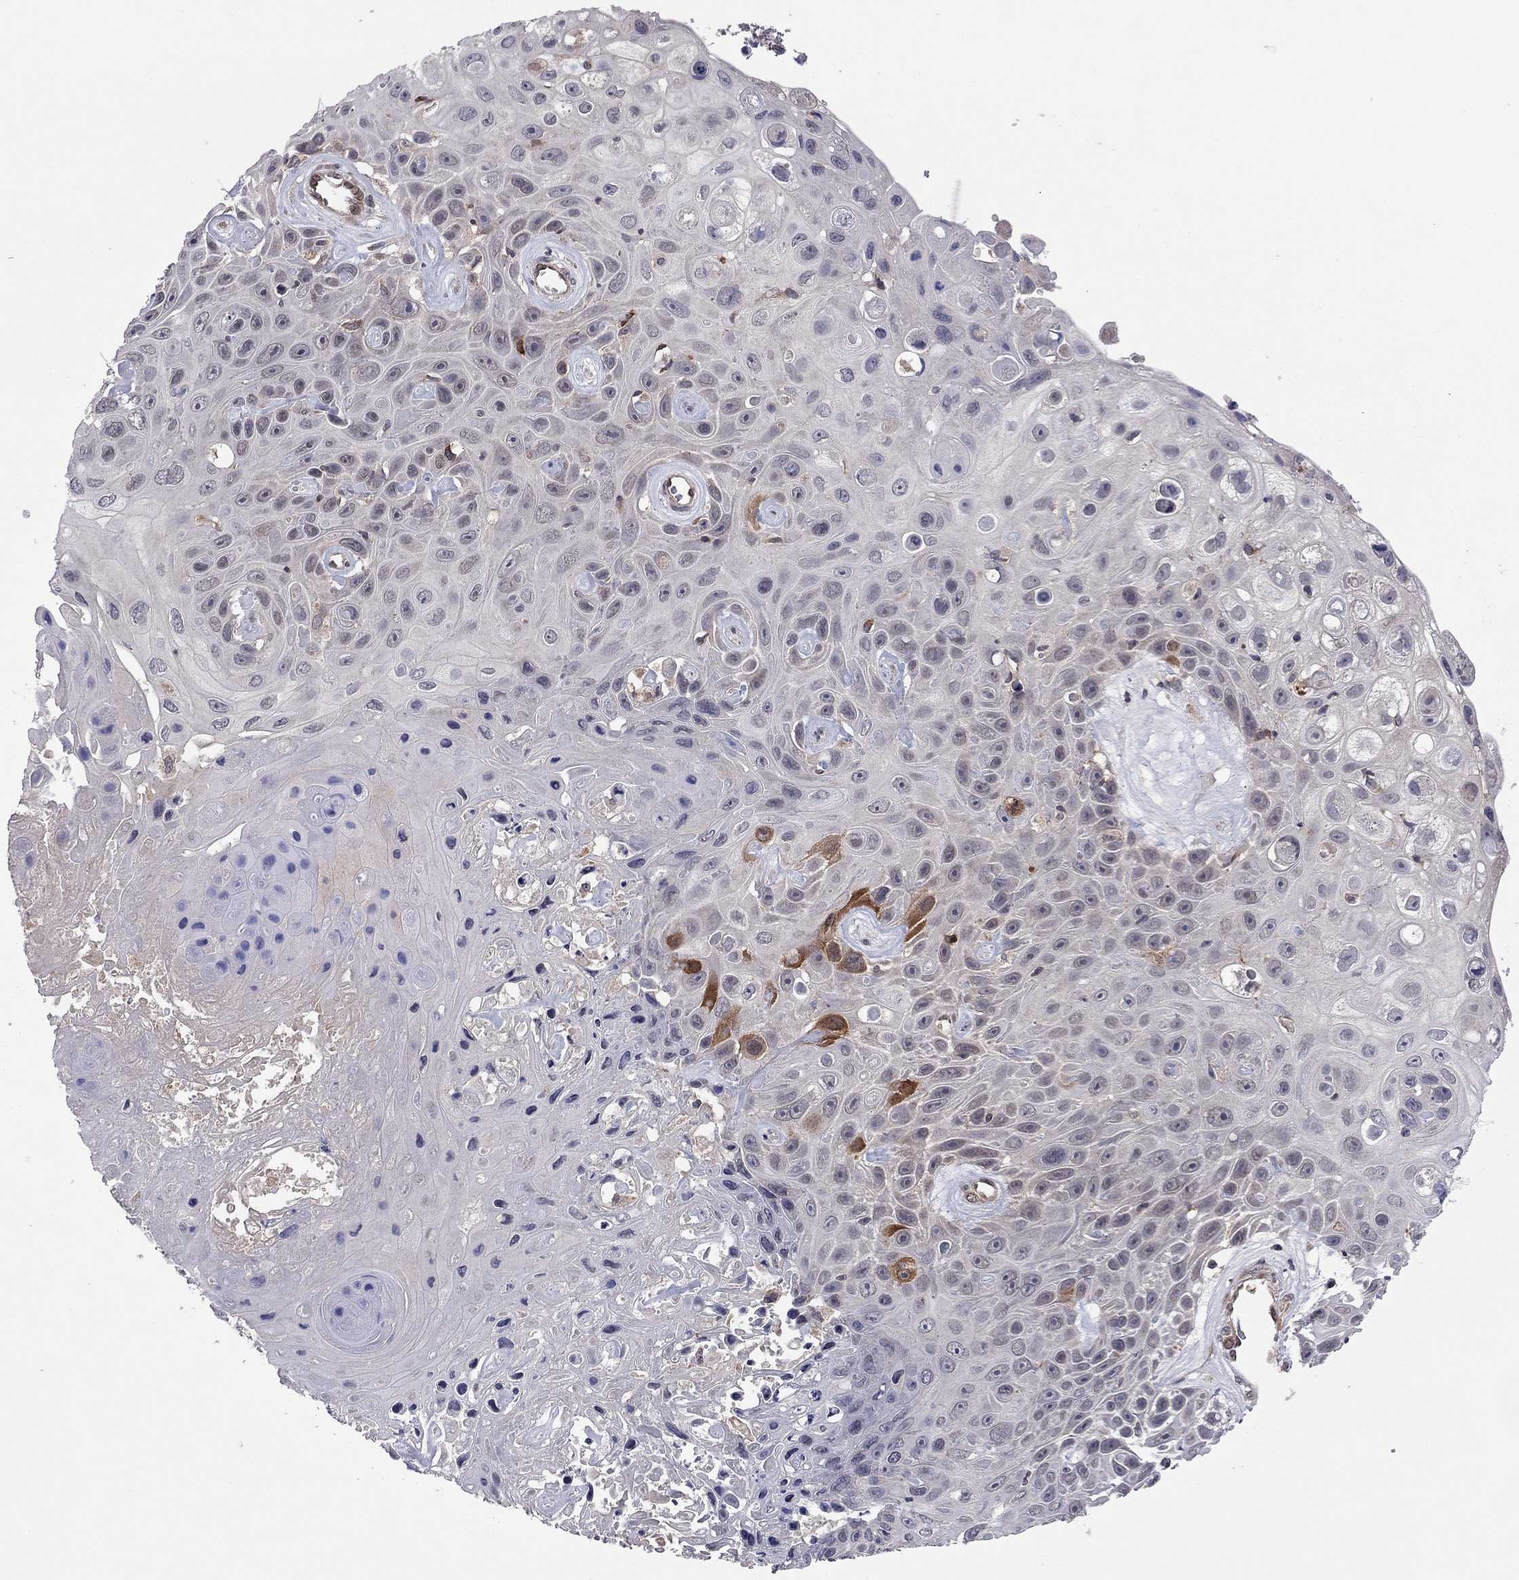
{"staining": {"intensity": "strong", "quantity": "<25%", "location": "cytoplasmic/membranous"}, "tissue": "skin cancer", "cell_type": "Tumor cells", "image_type": "cancer", "snomed": [{"axis": "morphology", "description": "Squamous cell carcinoma, NOS"}, {"axis": "topography", "description": "Skin"}], "caption": "Strong cytoplasmic/membranous positivity for a protein is identified in approximately <25% of tumor cells of skin cancer using IHC.", "gene": "GPAA1", "patient": {"sex": "male", "age": 82}}